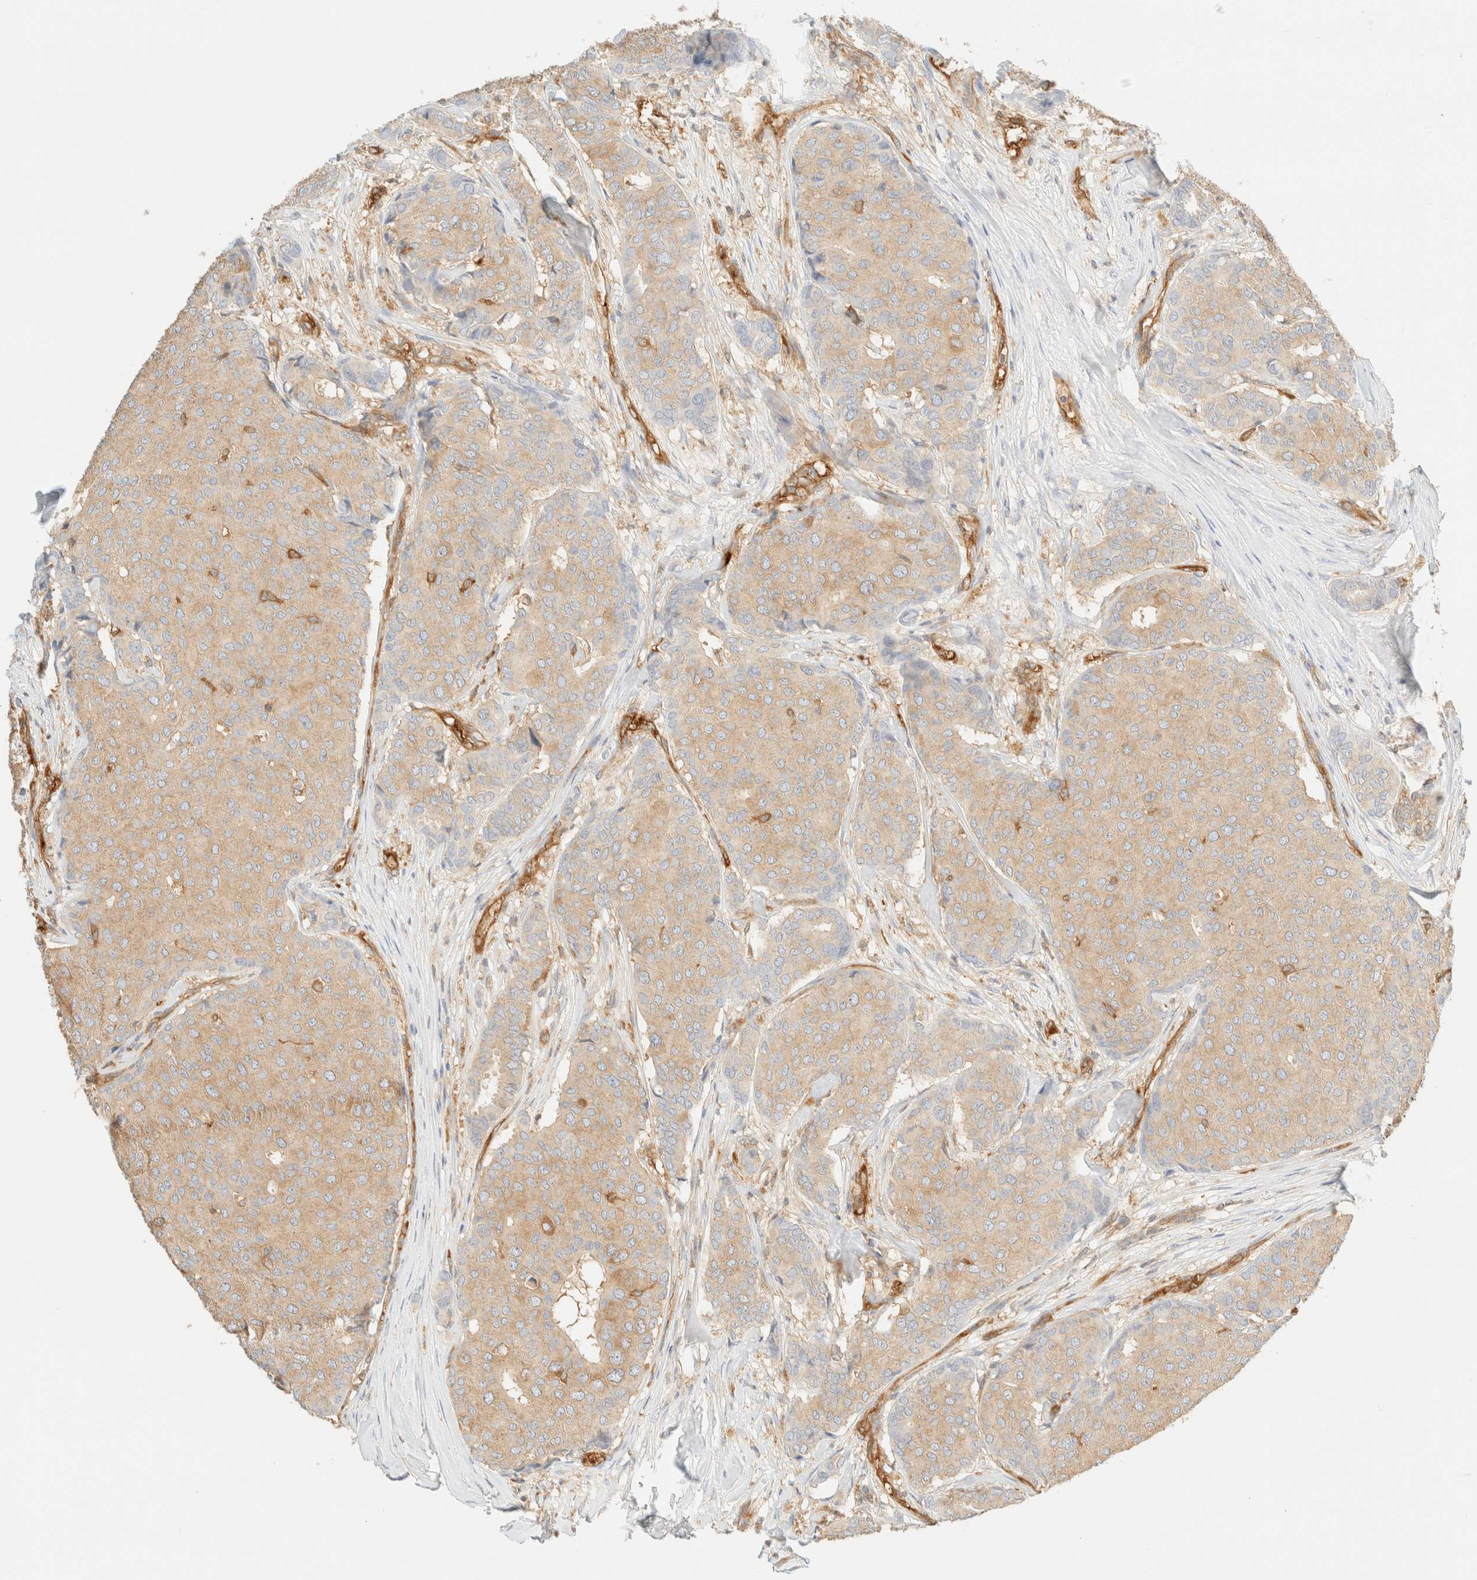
{"staining": {"intensity": "weak", "quantity": ">75%", "location": "cytoplasmic/membranous"}, "tissue": "breast cancer", "cell_type": "Tumor cells", "image_type": "cancer", "snomed": [{"axis": "morphology", "description": "Duct carcinoma"}, {"axis": "topography", "description": "Breast"}], "caption": "Intraductal carcinoma (breast) stained with a brown dye exhibits weak cytoplasmic/membranous positive staining in approximately >75% of tumor cells.", "gene": "FHOD1", "patient": {"sex": "female", "age": 75}}